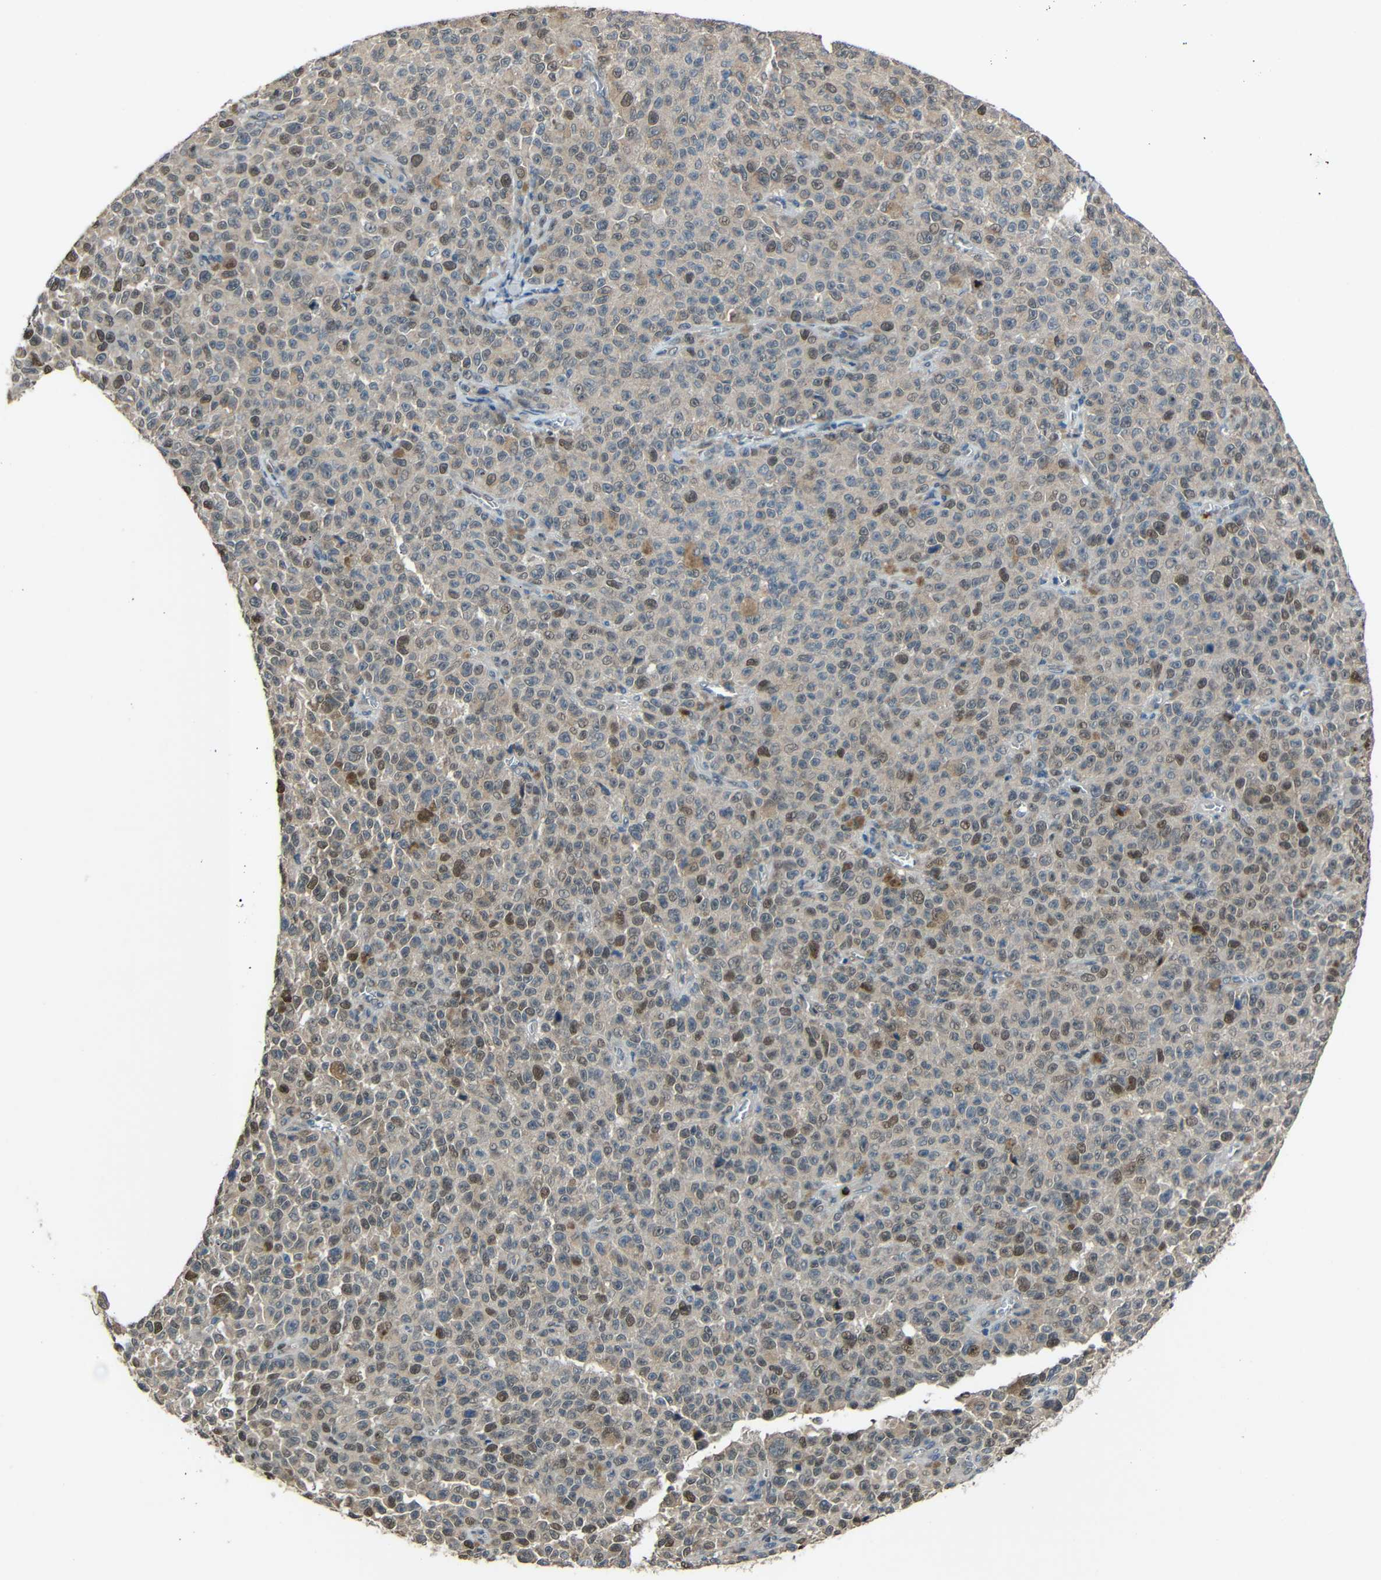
{"staining": {"intensity": "moderate", "quantity": "25%-75%", "location": "nuclear"}, "tissue": "melanoma", "cell_type": "Tumor cells", "image_type": "cancer", "snomed": [{"axis": "morphology", "description": "Malignant melanoma, NOS"}, {"axis": "topography", "description": "Skin"}], "caption": "Melanoma was stained to show a protein in brown. There is medium levels of moderate nuclear expression in about 25%-75% of tumor cells.", "gene": "STBD1", "patient": {"sex": "female", "age": 82}}